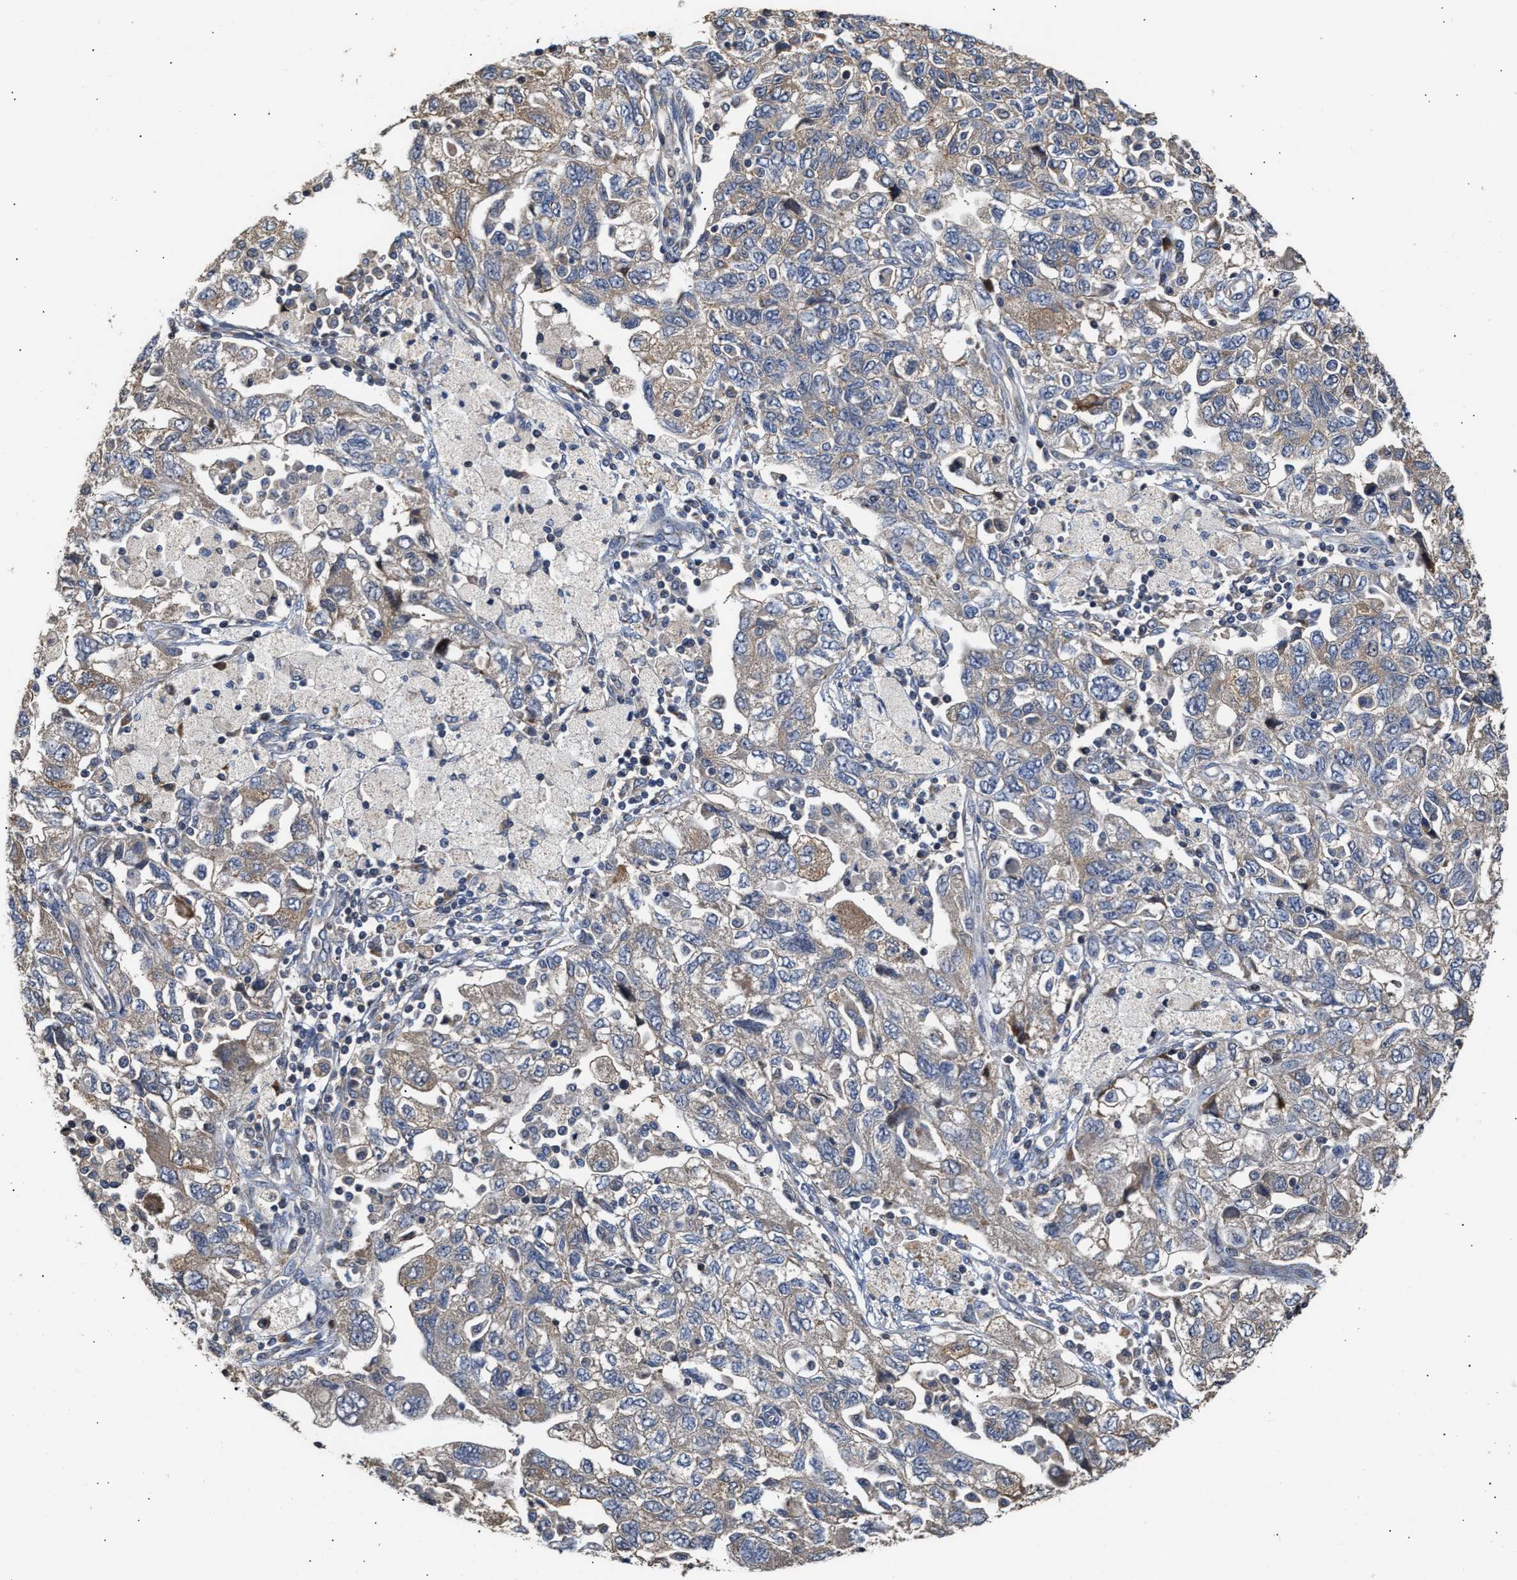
{"staining": {"intensity": "weak", "quantity": "25%-75%", "location": "cytoplasmic/membranous"}, "tissue": "ovarian cancer", "cell_type": "Tumor cells", "image_type": "cancer", "snomed": [{"axis": "morphology", "description": "Carcinoma, NOS"}, {"axis": "morphology", "description": "Cystadenocarcinoma, serous, NOS"}, {"axis": "topography", "description": "Ovary"}], "caption": "Ovarian carcinoma stained with a brown dye demonstrates weak cytoplasmic/membranous positive positivity in about 25%-75% of tumor cells.", "gene": "CLIP2", "patient": {"sex": "female", "age": 69}}